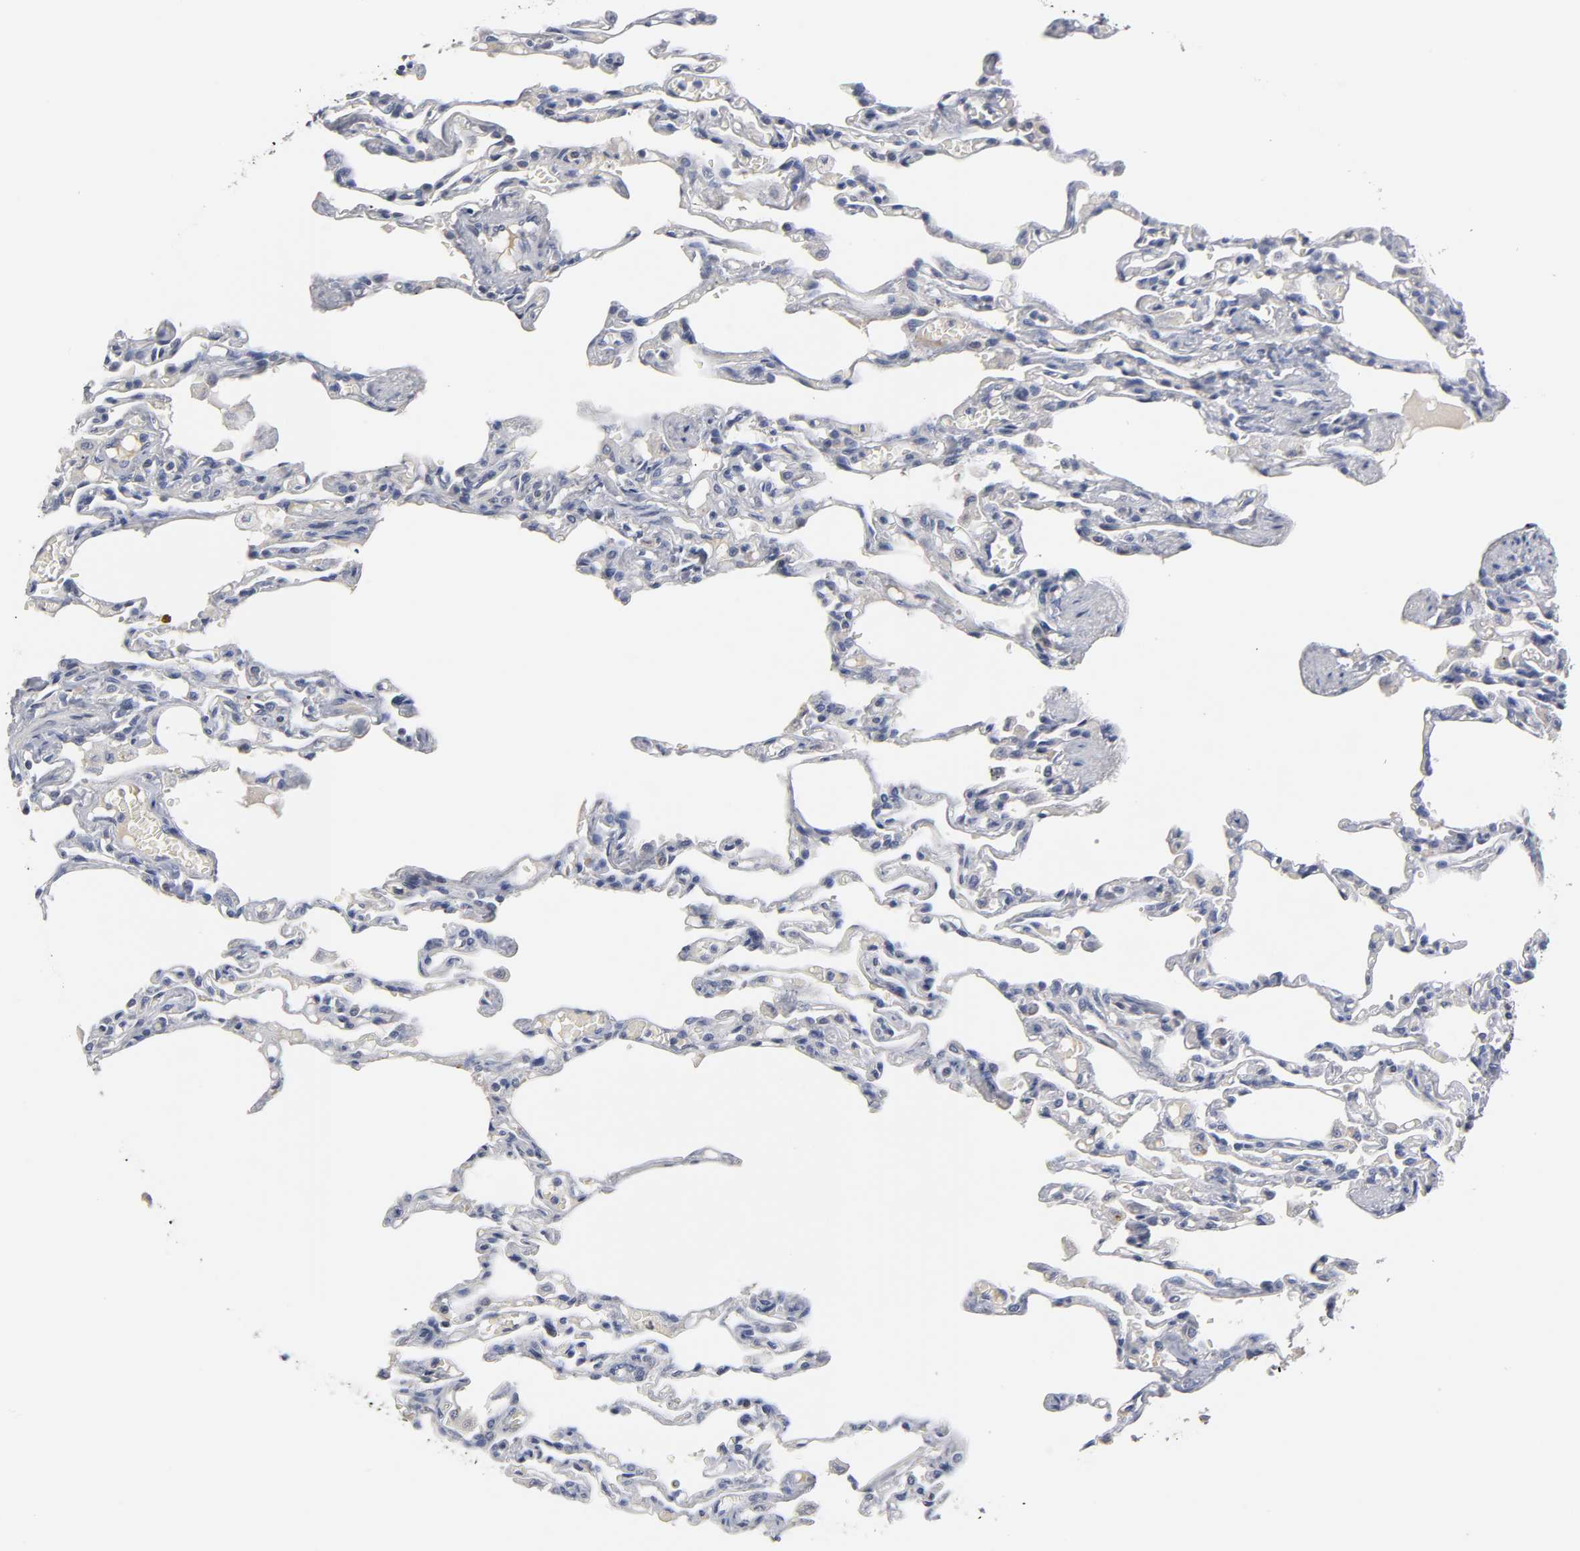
{"staining": {"intensity": "negative", "quantity": "none", "location": "none"}, "tissue": "lung", "cell_type": "Alveolar cells", "image_type": "normal", "snomed": [{"axis": "morphology", "description": "Normal tissue, NOS"}, {"axis": "topography", "description": "Lung"}], "caption": "DAB (3,3'-diaminobenzidine) immunohistochemical staining of unremarkable human lung exhibits no significant positivity in alveolar cells.", "gene": "OVOL1", "patient": {"sex": "male", "age": 21}}